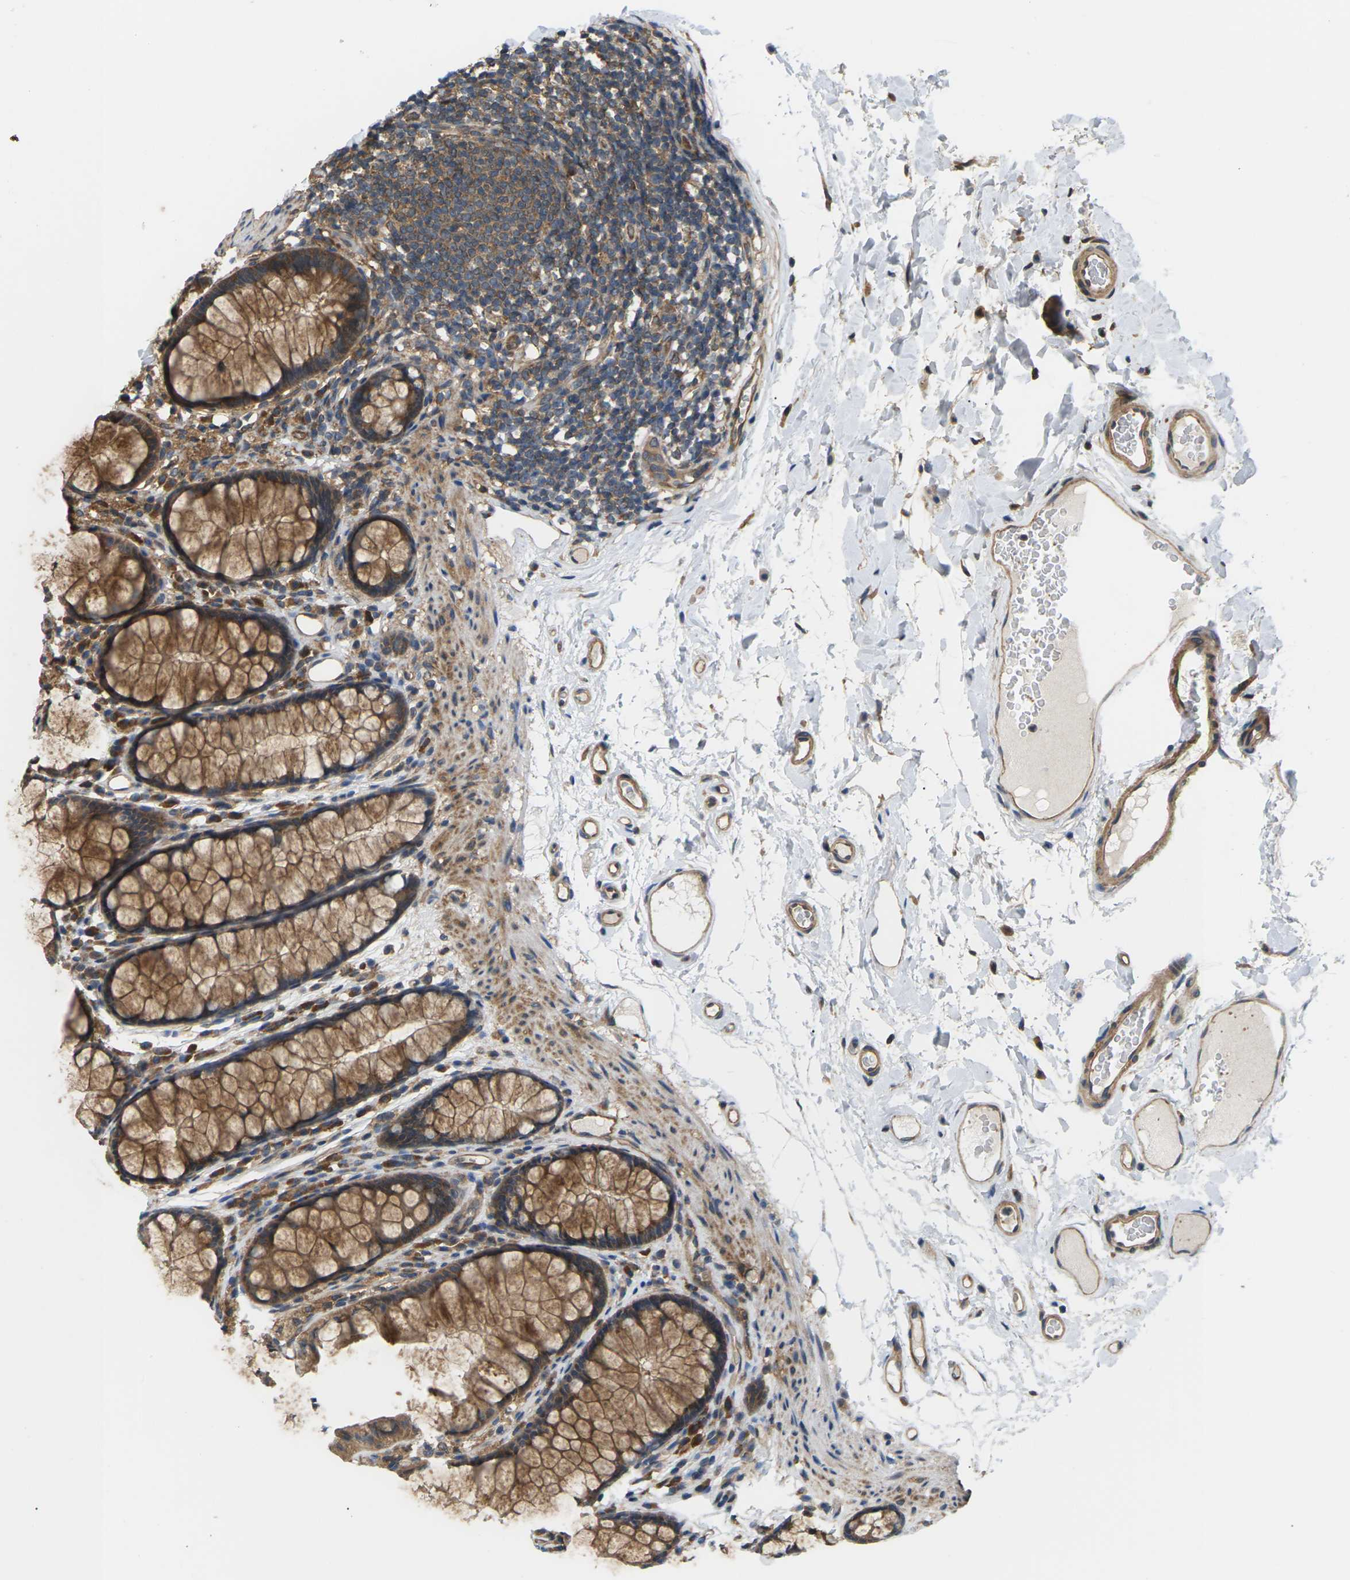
{"staining": {"intensity": "moderate", "quantity": ">75%", "location": "cytoplasmic/membranous"}, "tissue": "colon", "cell_type": "Endothelial cells", "image_type": "normal", "snomed": [{"axis": "morphology", "description": "Normal tissue, NOS"}, {"axis": "topography", "description": "Colon"}], "caption": "Immunohistochemistry micrograph of unremarkable colon: human colon stained using IHC displays medium levels of moderate protein expression localized specifically in the cytoplasmic/membranous of endothelial cells, appearing as a cytoplasmic/membranous brown color.", "gene": "NRAS", "patient": {"sex": "female", "age": 55}}